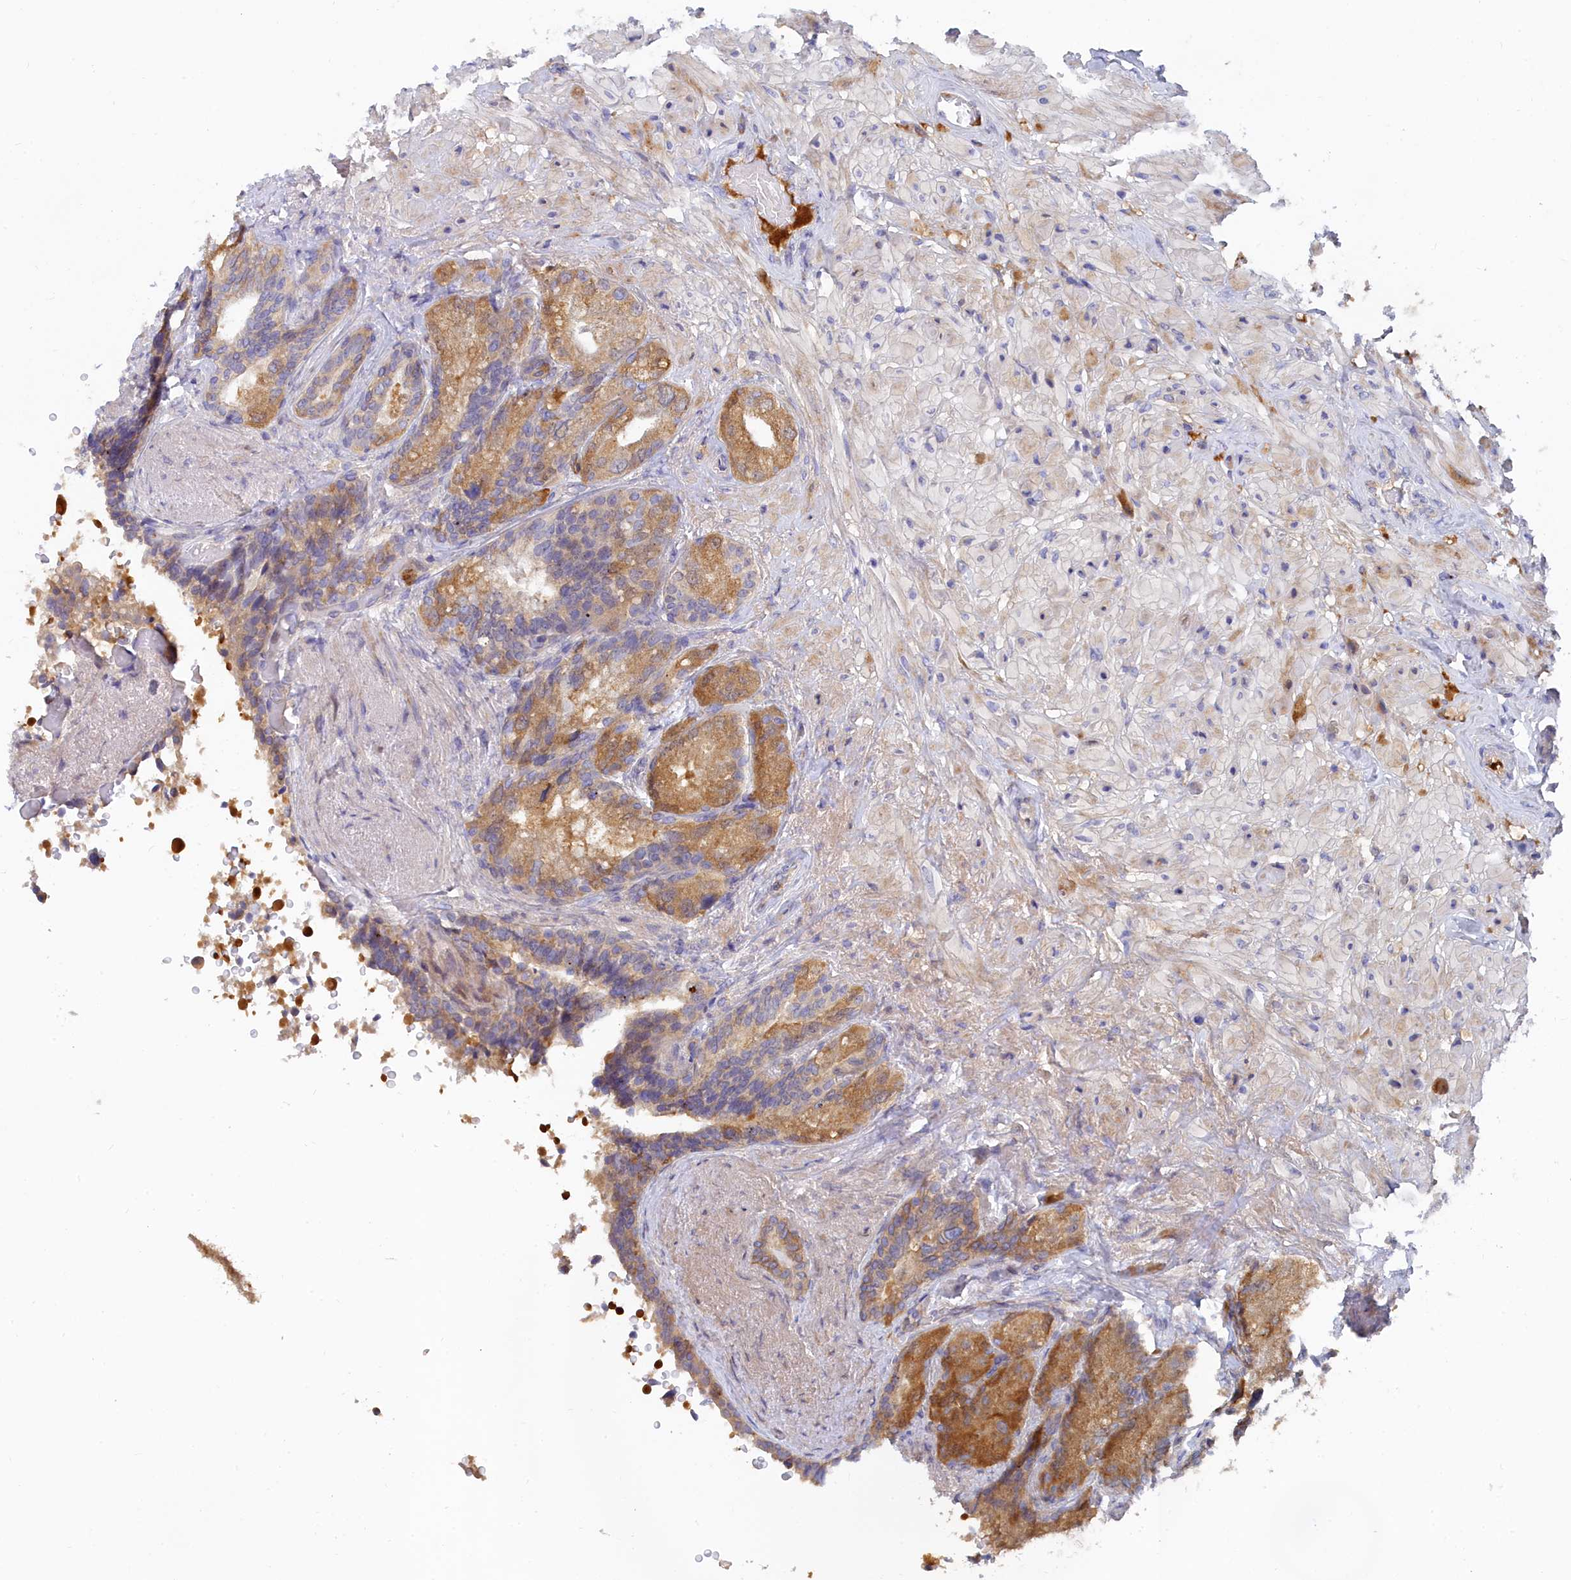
{"staining": {"intensity": "moderate", "quantity": ">75%", "location": "cytoplasmic/membranous"}, "tissue": "seminal vesicle", "cell_type": "Glandular cells", "image_type": "normal", "snomed": [{"axis": "morphology", "description": "Normal tissue, NOS"}, {"axis": "topography", "description": "Seminal veicle"}, {"axis": "topography", "description": "Peripheral nerve tissue"}], "caption": "This histopathology image demonstrates immunohistochemistry staining of benign seminal vesicle, with medium moderate cytoplasmic/membranous expression in about >75% of glandular cells.", "gene": "SPATA5L1", "patient": {"sex": "male", "age": 63}}